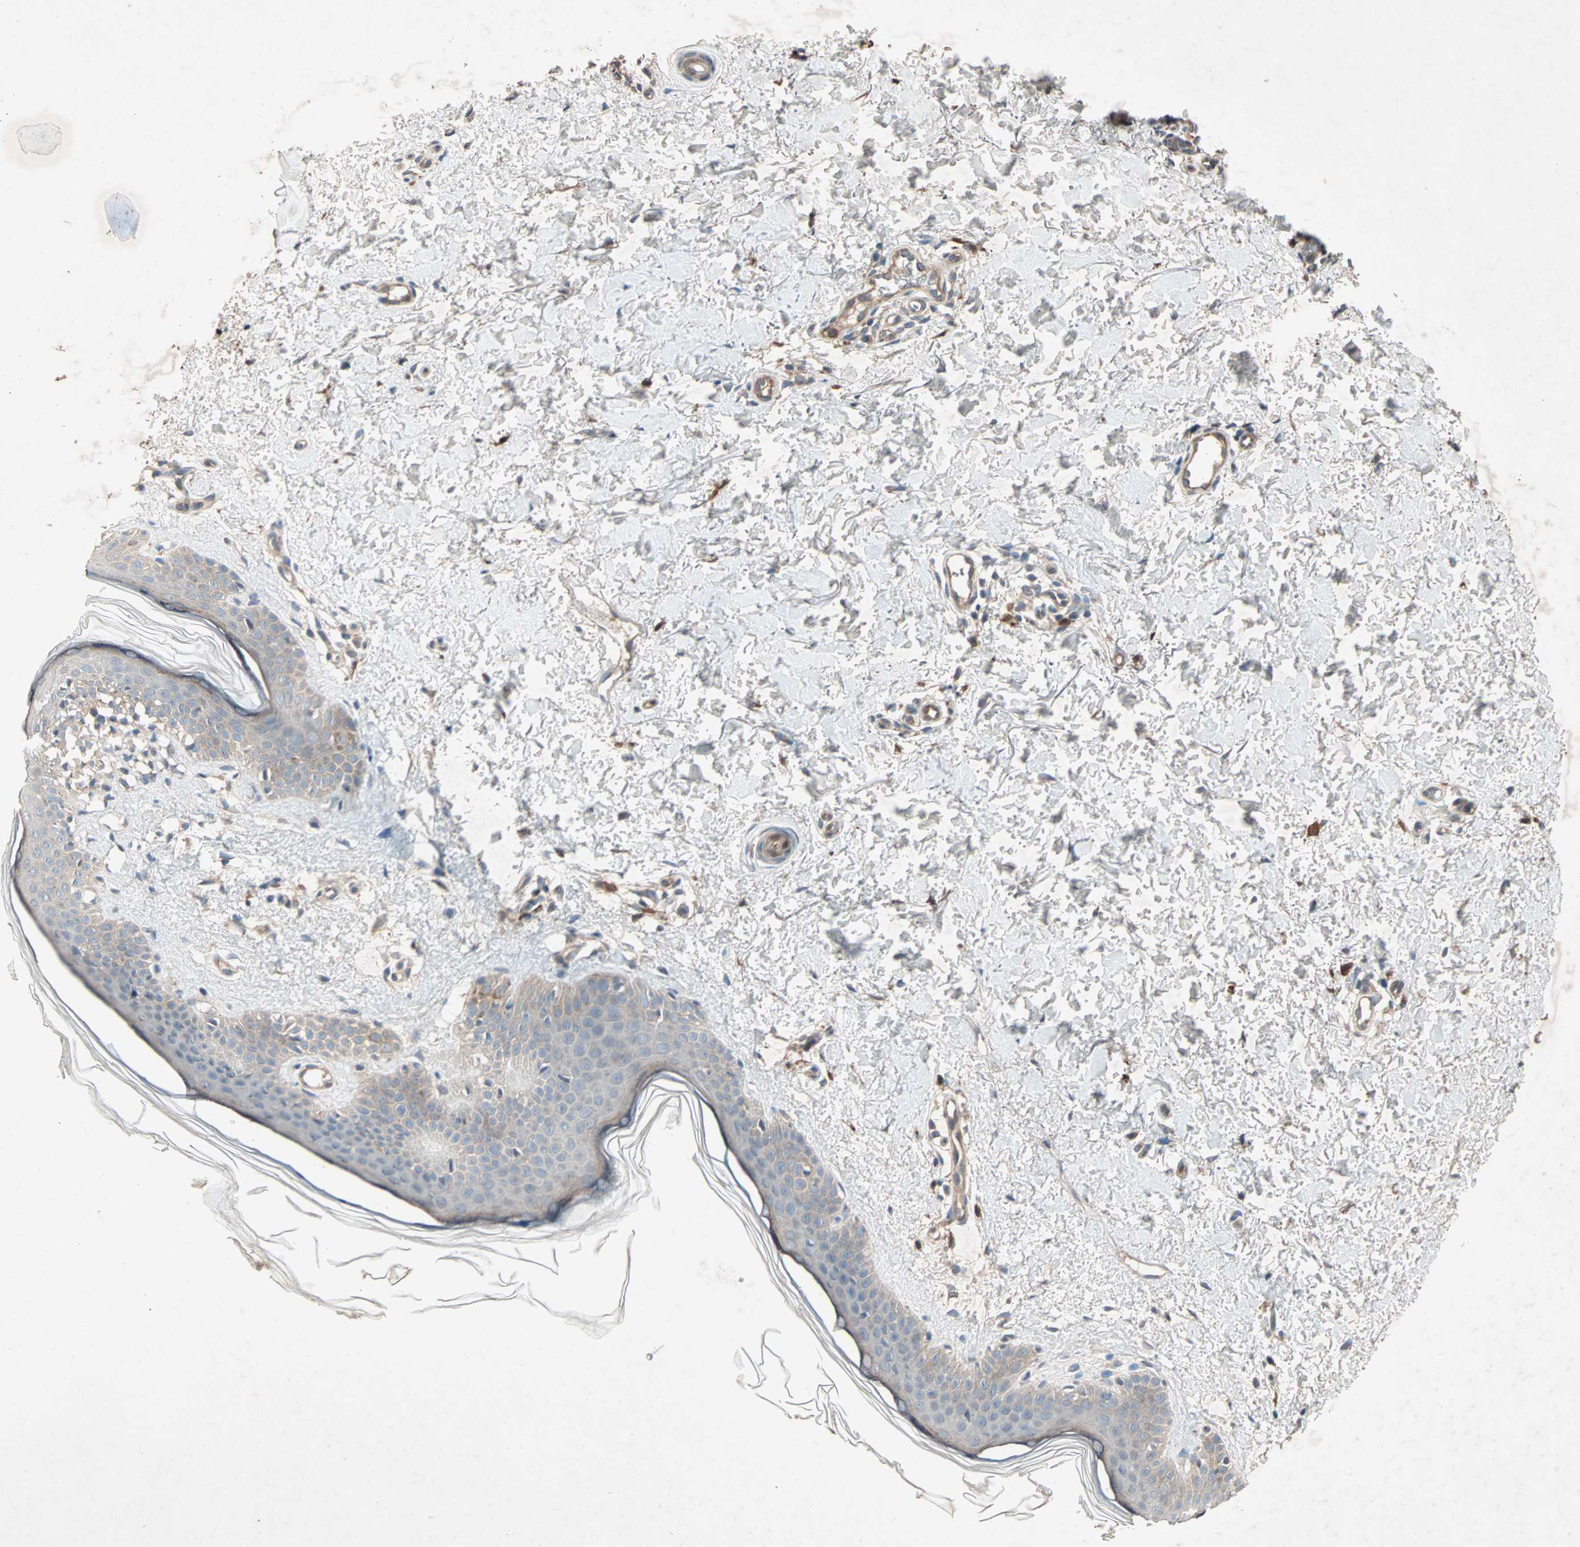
{"staining": {"intensity": "moderate", "quantity": "25%-75%", "location": "cytoplasmic/membranous"}, "tissue": "skin", "cell_type": "Fibroblasts", "image_type": "normal", "snomed": [{"axis": "morphology", "description": "Normal tissue, NOS"}, {"axis": "topography", "description": "Skin"}], "caption": "Skin stained with a brown dye reveals moderate cytoplasmic/membranous positive positivity in approximately 25%-75% of fibroblasts.", "gene": "SDSL", "patient": {"sex": "female", "age": 56}}